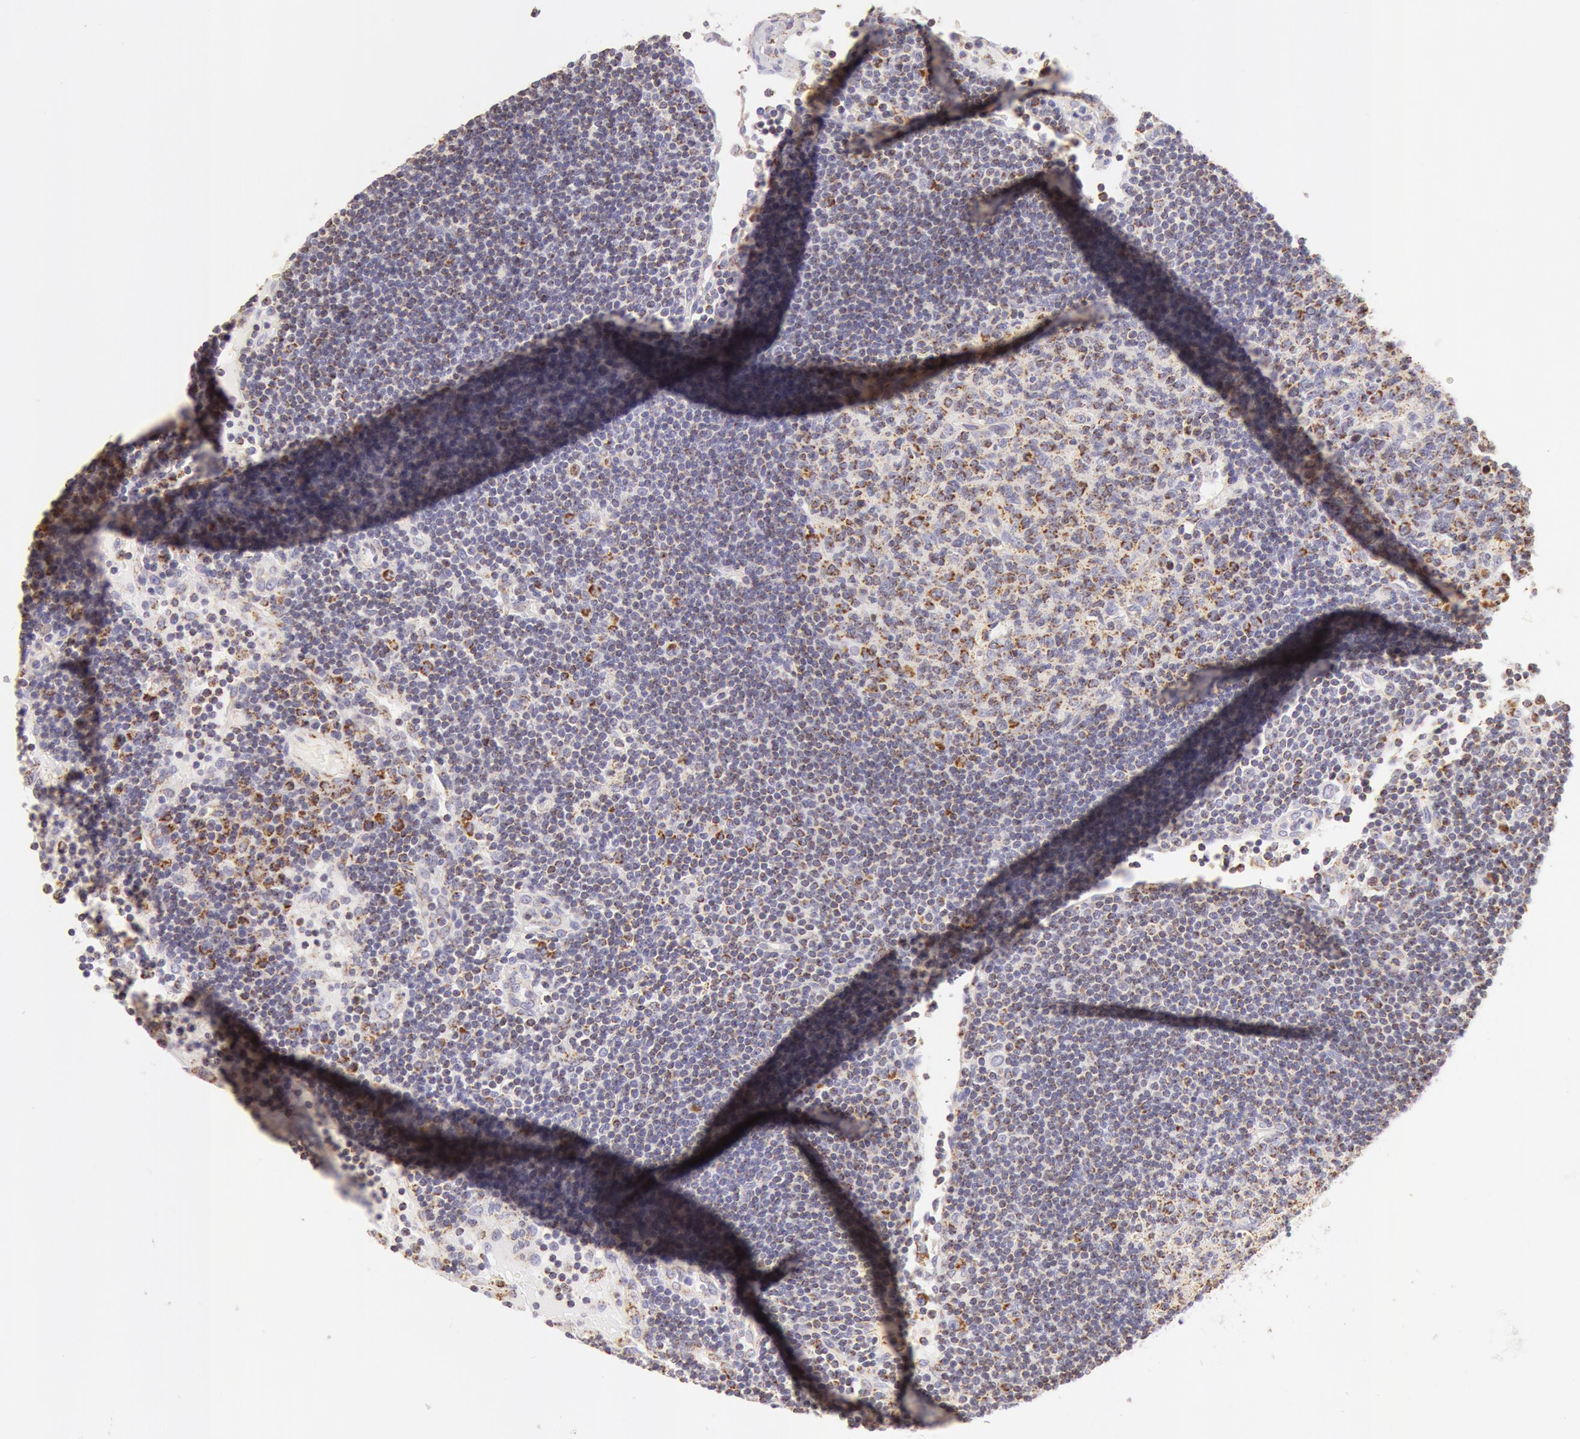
{"staining": {"intensity": "moderate", "quantity": "25%-75%", "location": "cytoplasmic/membranous"}, "tissue": "lymph node", "cell_type": "Germinal center cells", "image_type": "normal", "snomed": [{"axis": "morphology", "description": "Normal tissue, NOS"}, {"axis": "topography", "description": "Lymph node"}], "caption": "Immunohistochemical staining of benign lymph node displays moderate cytoplasmic/membranous protein staining in approximately 25%-75% of germinal center cells.", "gene": "ATP5F1B", "patient": {"sex": "male", "age": 54}}